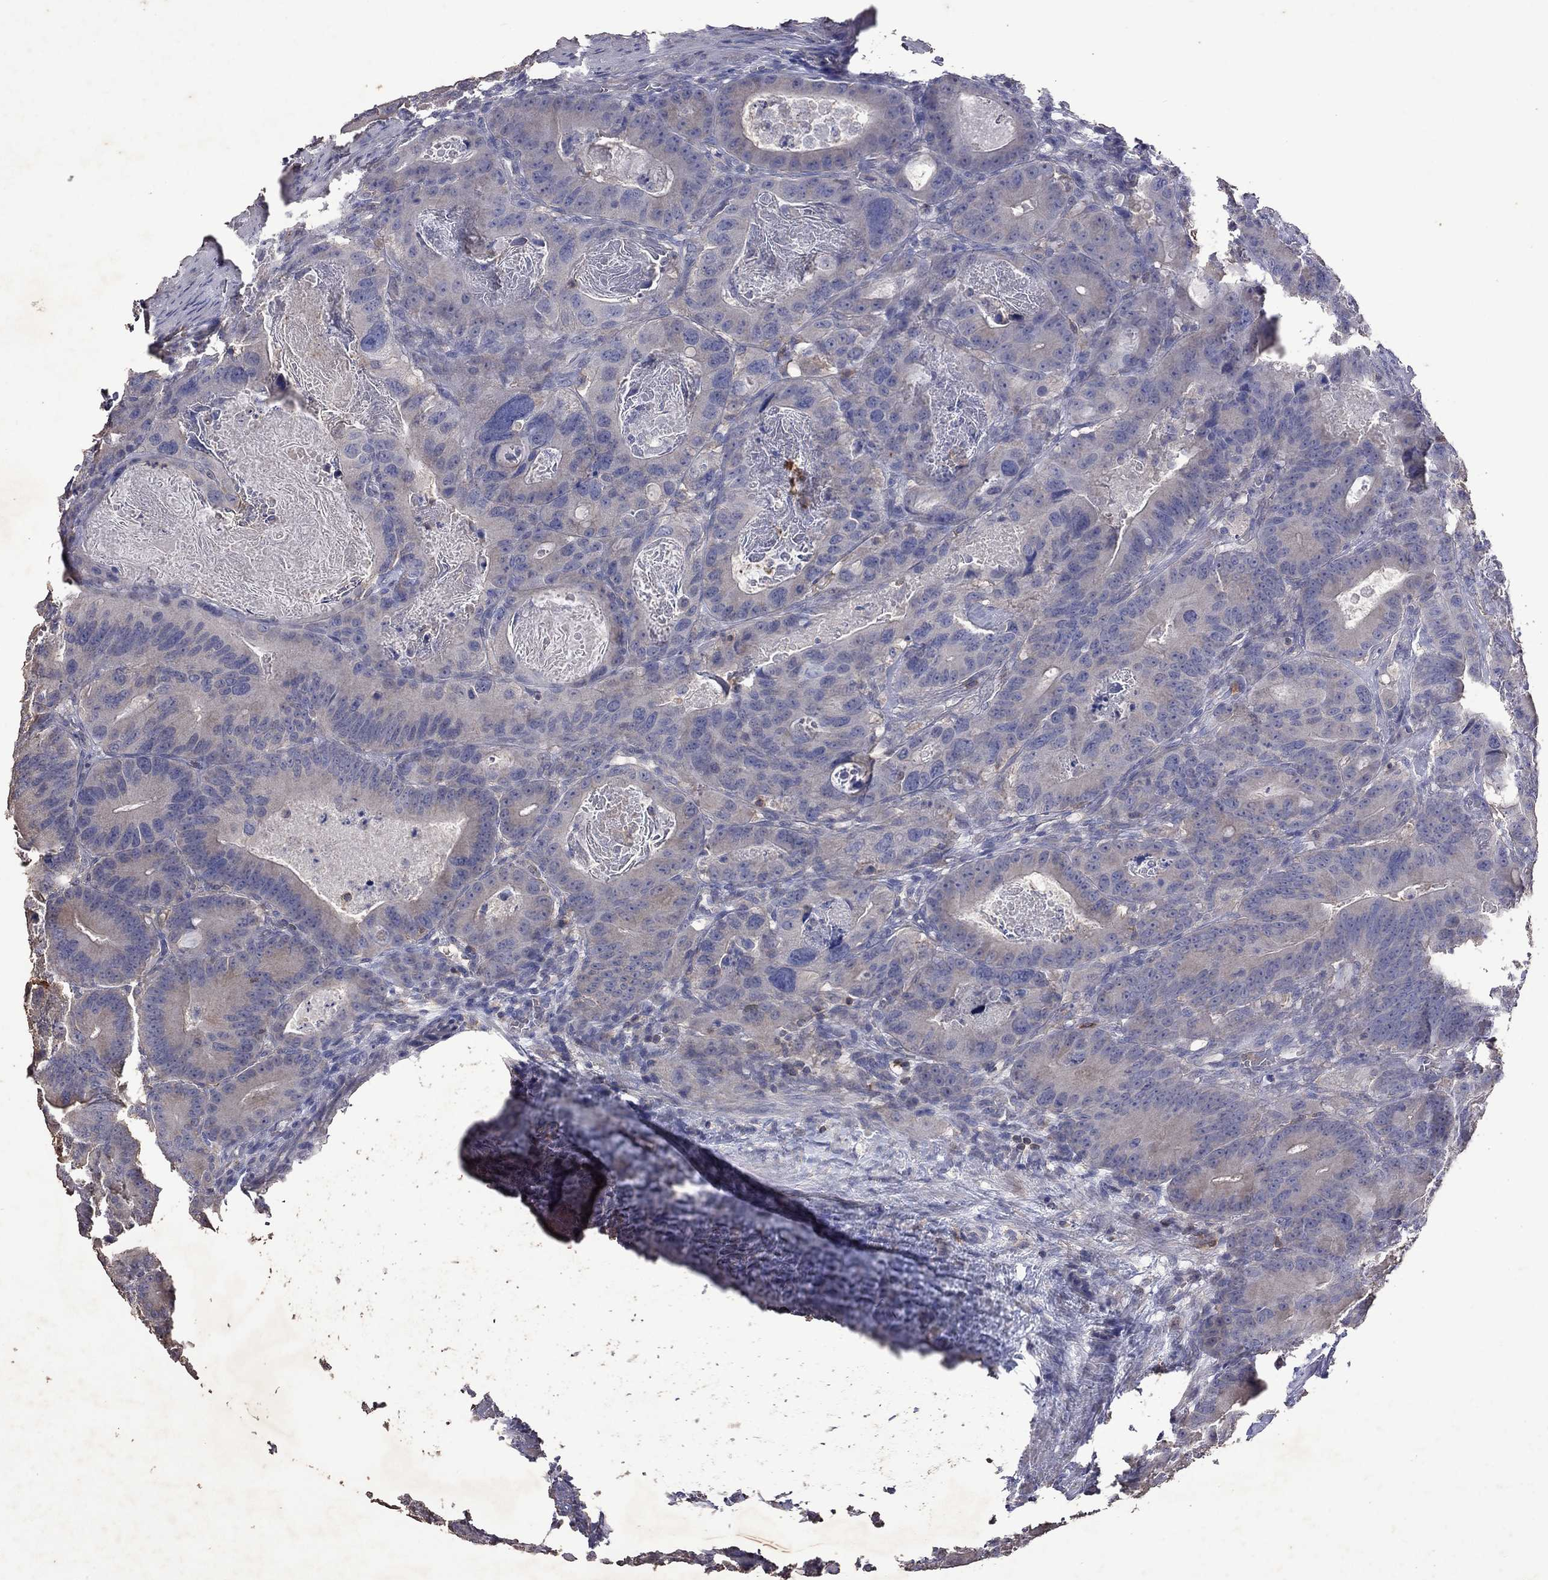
{"staining": {"intensity": "negative", "quantity": "none", "location": "none"}, "tissue": "colorectal cancer", "cell_type": "Tumor cells", "image_type": "cancer", "snomed": [{"axis": "morphology", "description": "Adenocarcinoma, NOS"}, {"axis": "topography", "description": "Rectum"}], "caption": "The histopathology image reveals no significant positivity in tumor cells of colorectal cancer (adenocarcinoma).", "gene": "IPCEF1", "patient": {"sex": "male", "age": 64}}